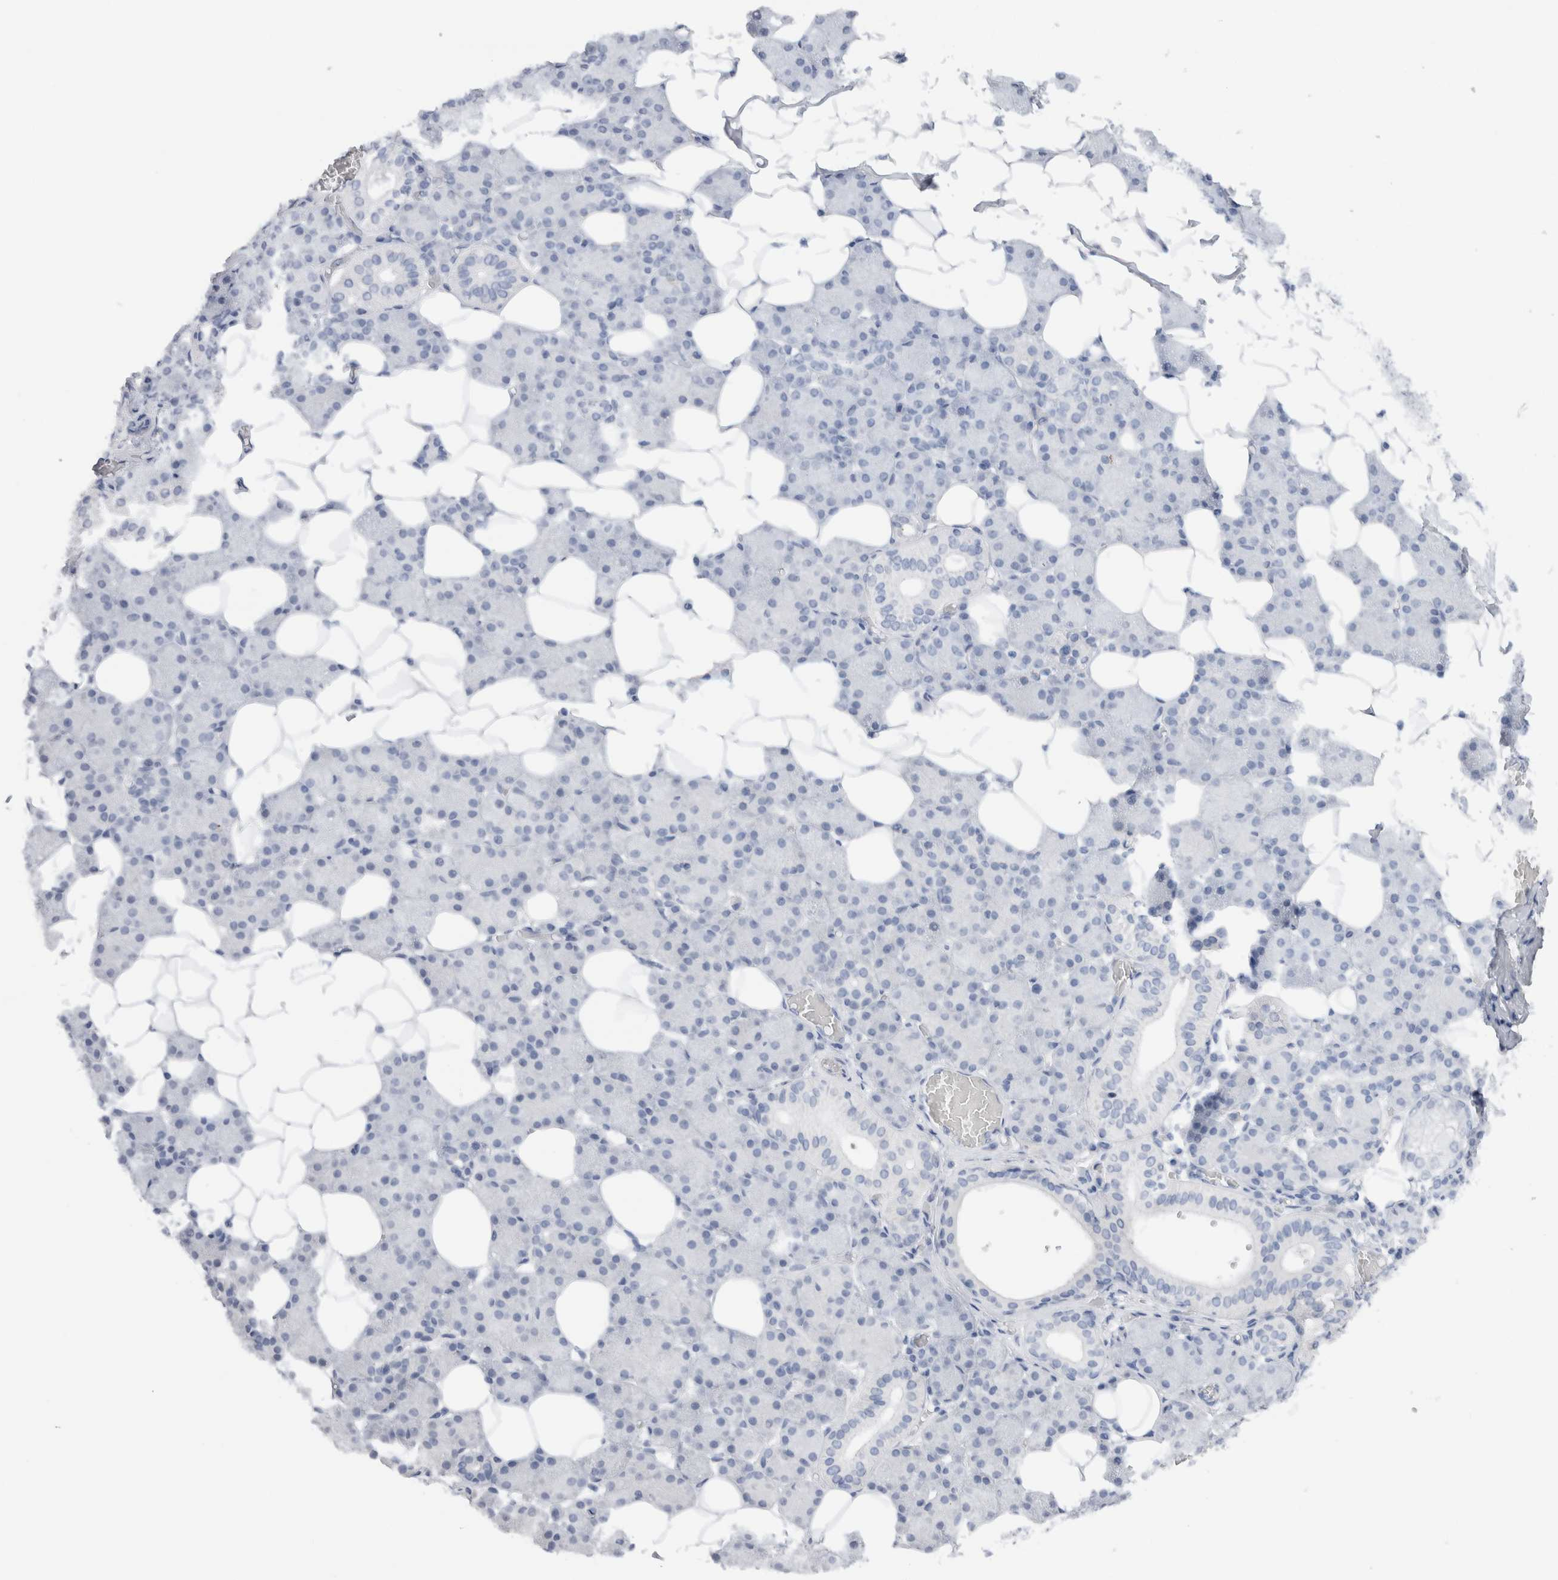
{"staining": {"intensity": "negative", "quantity": "none", "location": "none"}, "tissue": "salivary gland", "cell_type": "Glandular cells", "image_type": "normal", "snomed": [{"axis": "morphology", "description": "Normal tissue, NOS"}, {"axis": "topography", "description": "Salivary gland"}], "caption": "Glandular cells are negative for protein expression in normal human salivary gland. Nuclei are stained in blue.", "gene": "C9orf50", "patient": {"sex": "female", "age": 33}}